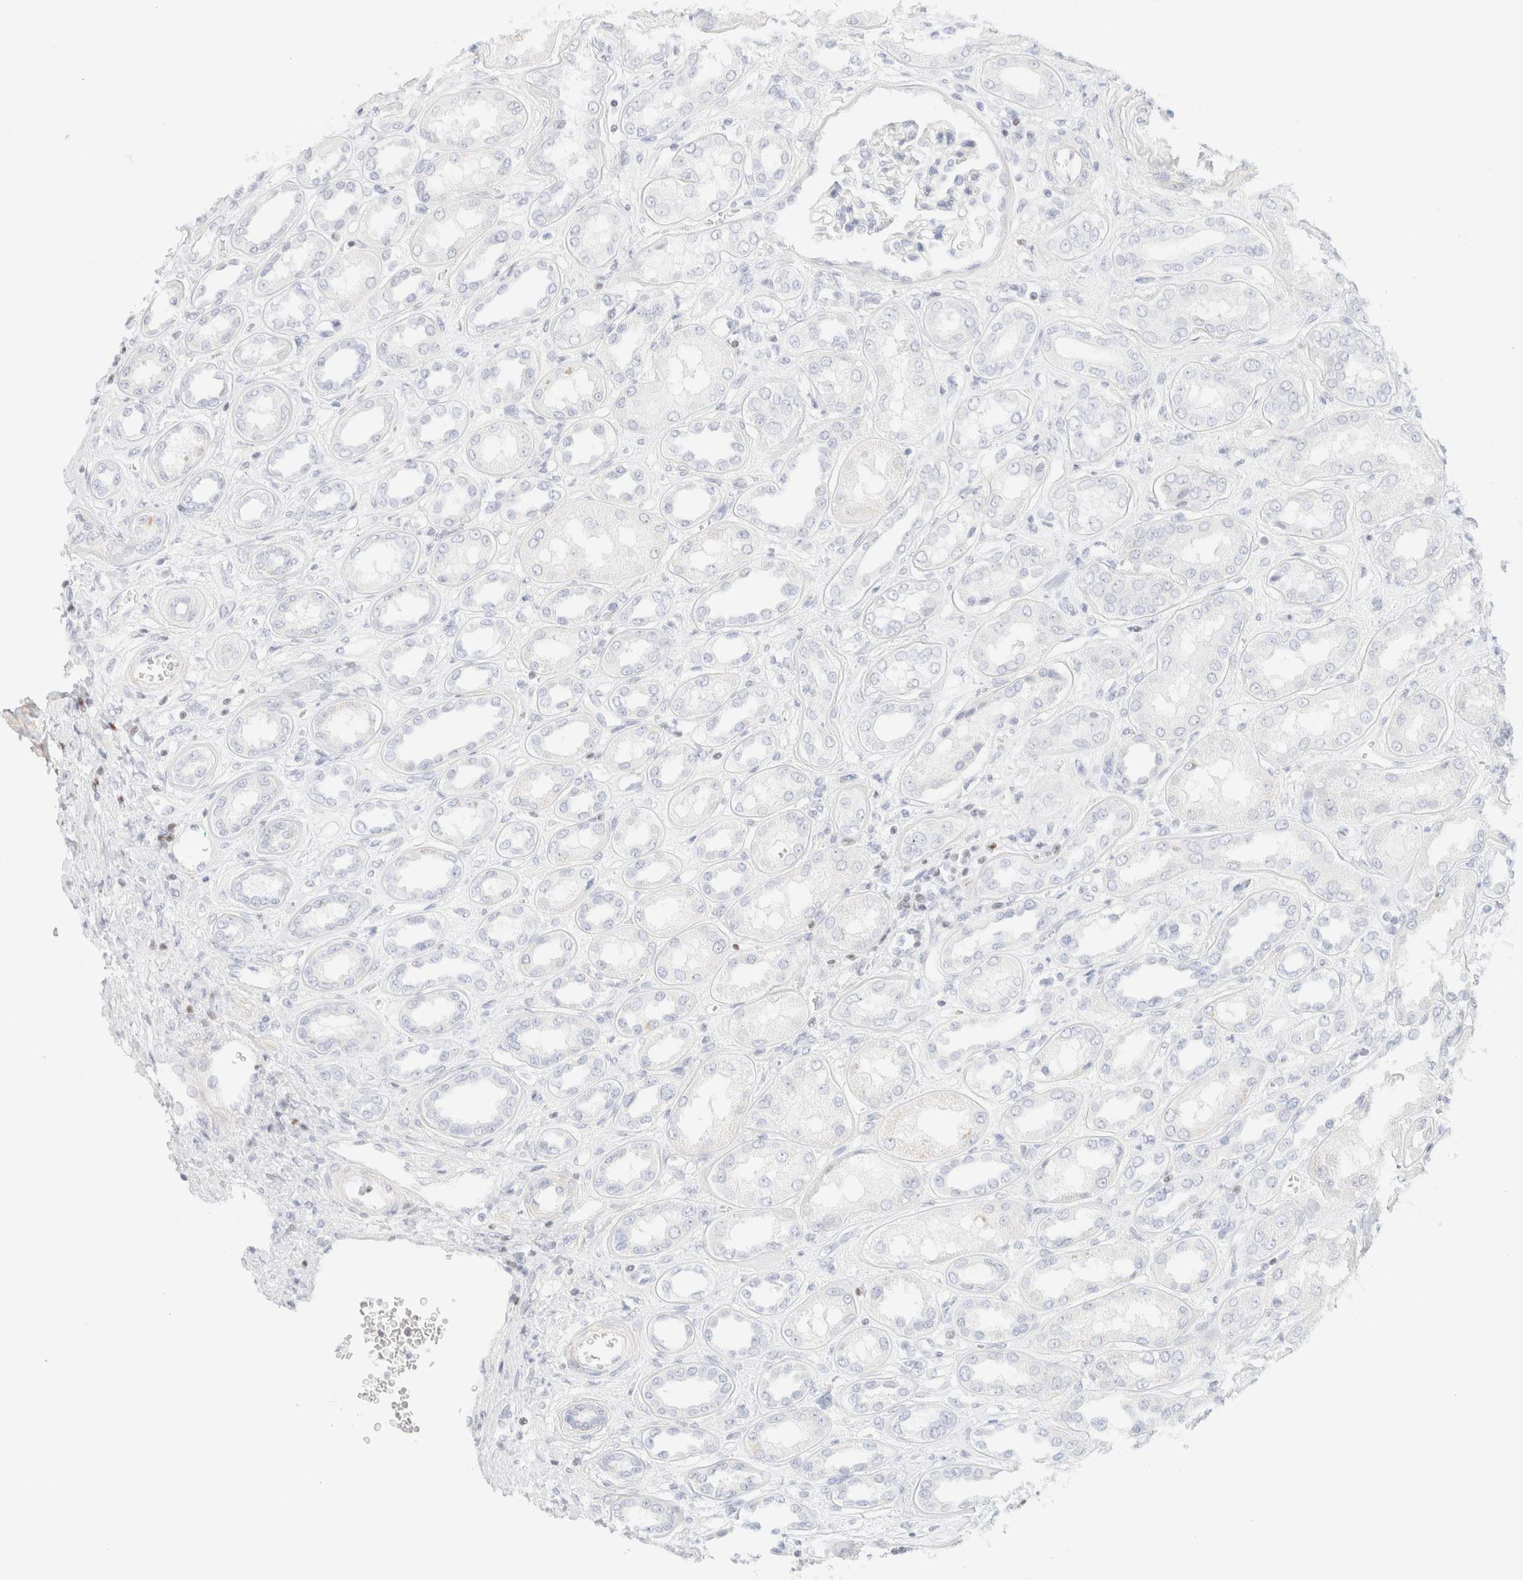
{"staining": {"intensity": "negative", "quantity": "none", "location": "none"}, "tissue": "kidney", "cell_type": "Cells in glomeruli", "image_type": "normal", "snomed": [{"axis": "morphology", "description": "Normal tissue, NOS"}, {"axis": "topography", "description": "Kidney"}], "caption": "The photomicrograph reveals no staining of cells in glomeruli in benign kidney.", "gene": "IKZF3", "patient": {"sex": "male", "age": 59}}